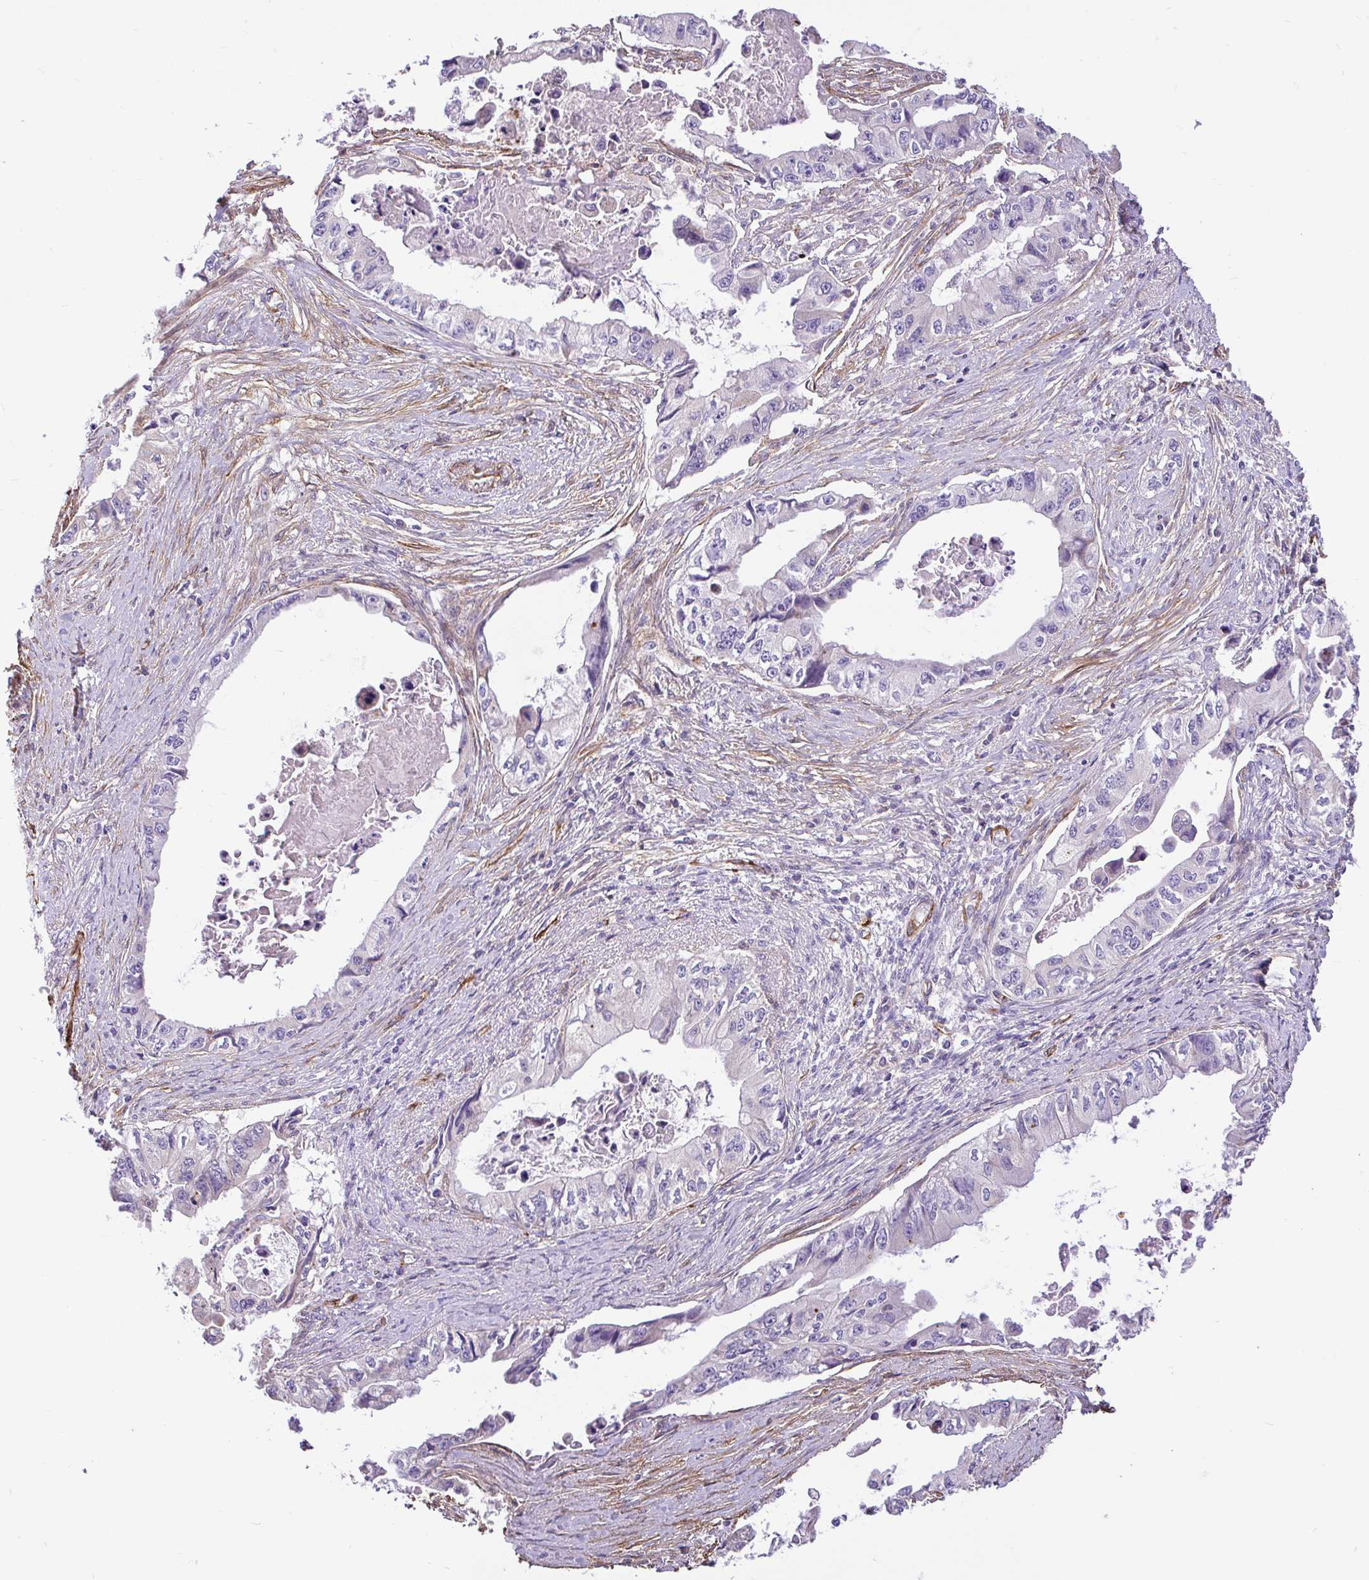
{"staining": {"intensity": "negative", "quantity": "none", "location": "none"}, "tissue": "pancreatic cancer", "cell_type": "Tumor cells", "image_type": "cancer", "snomed": [{"axis": "morphology", "description": "Adenocarcinoma, NOS"}, {"axis": "topography", "description": "Pancreas"}], "caption": "The IHC micrograph has no significant positivity in tumor cells of pancreatic adenocarcinoma tissue.", "gene": "PTPRK", "patient": {"sex": "male", "age": 66}}